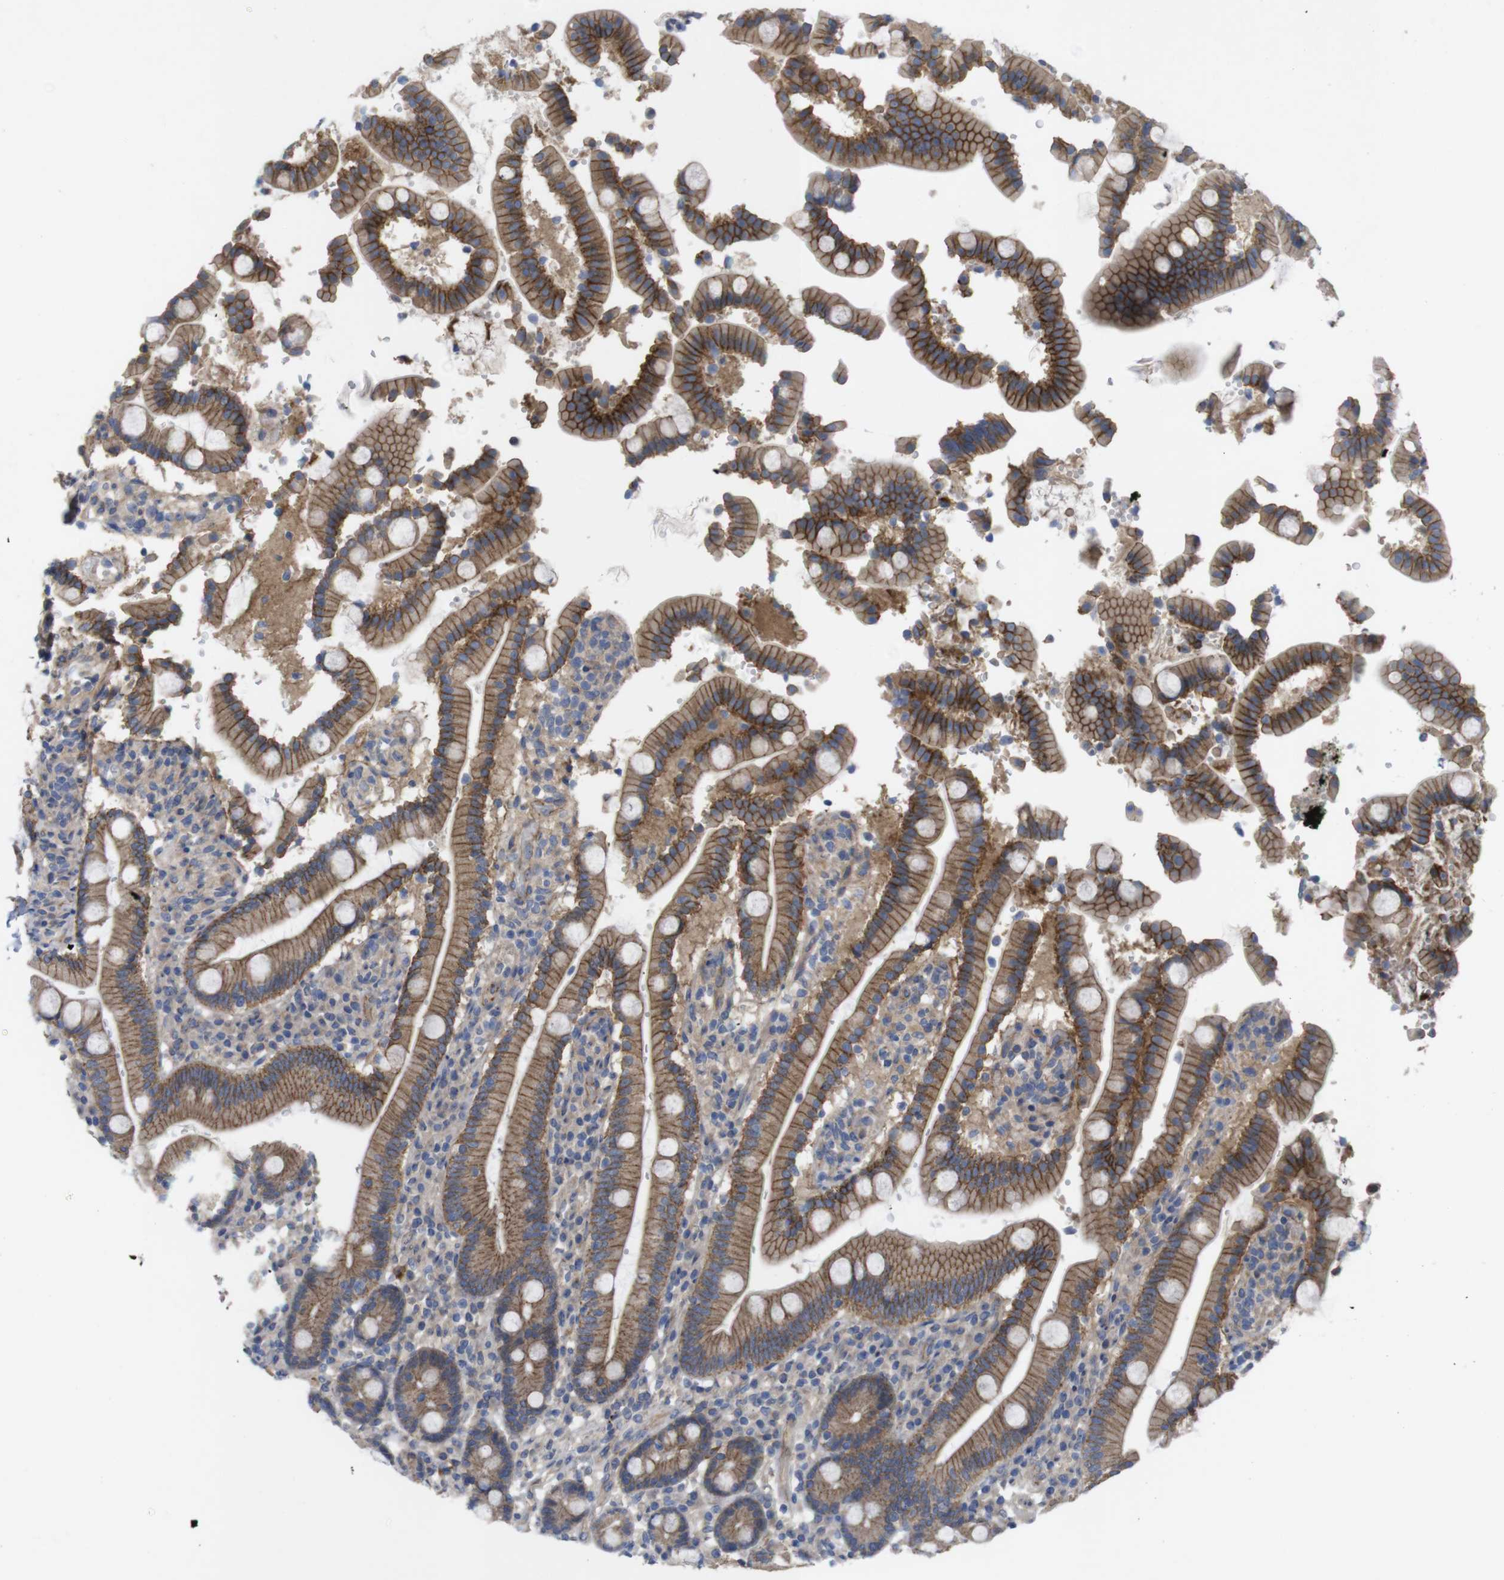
{"staining": {"intensity": "strong", "quantity": ">75%", "location": "cytoplasmic/membranous"}, "tissue": "duodenum", "cell_type": "Glandular cells", "image_type": "normal", "snomed": [{"axis": "morphology", "description": "Normal tissue, NOS"}, {"axis": "topography", "description": "Small intestine, NOS"}], "caption": "This histopathology image exhibits IHC staining of normal human duodenum, with high strong cytoplasmic/membranous positivity in about >75% of glandular cells.", "gene": "KIDINS220", "patient": {"sex": "female", "age": 71}}